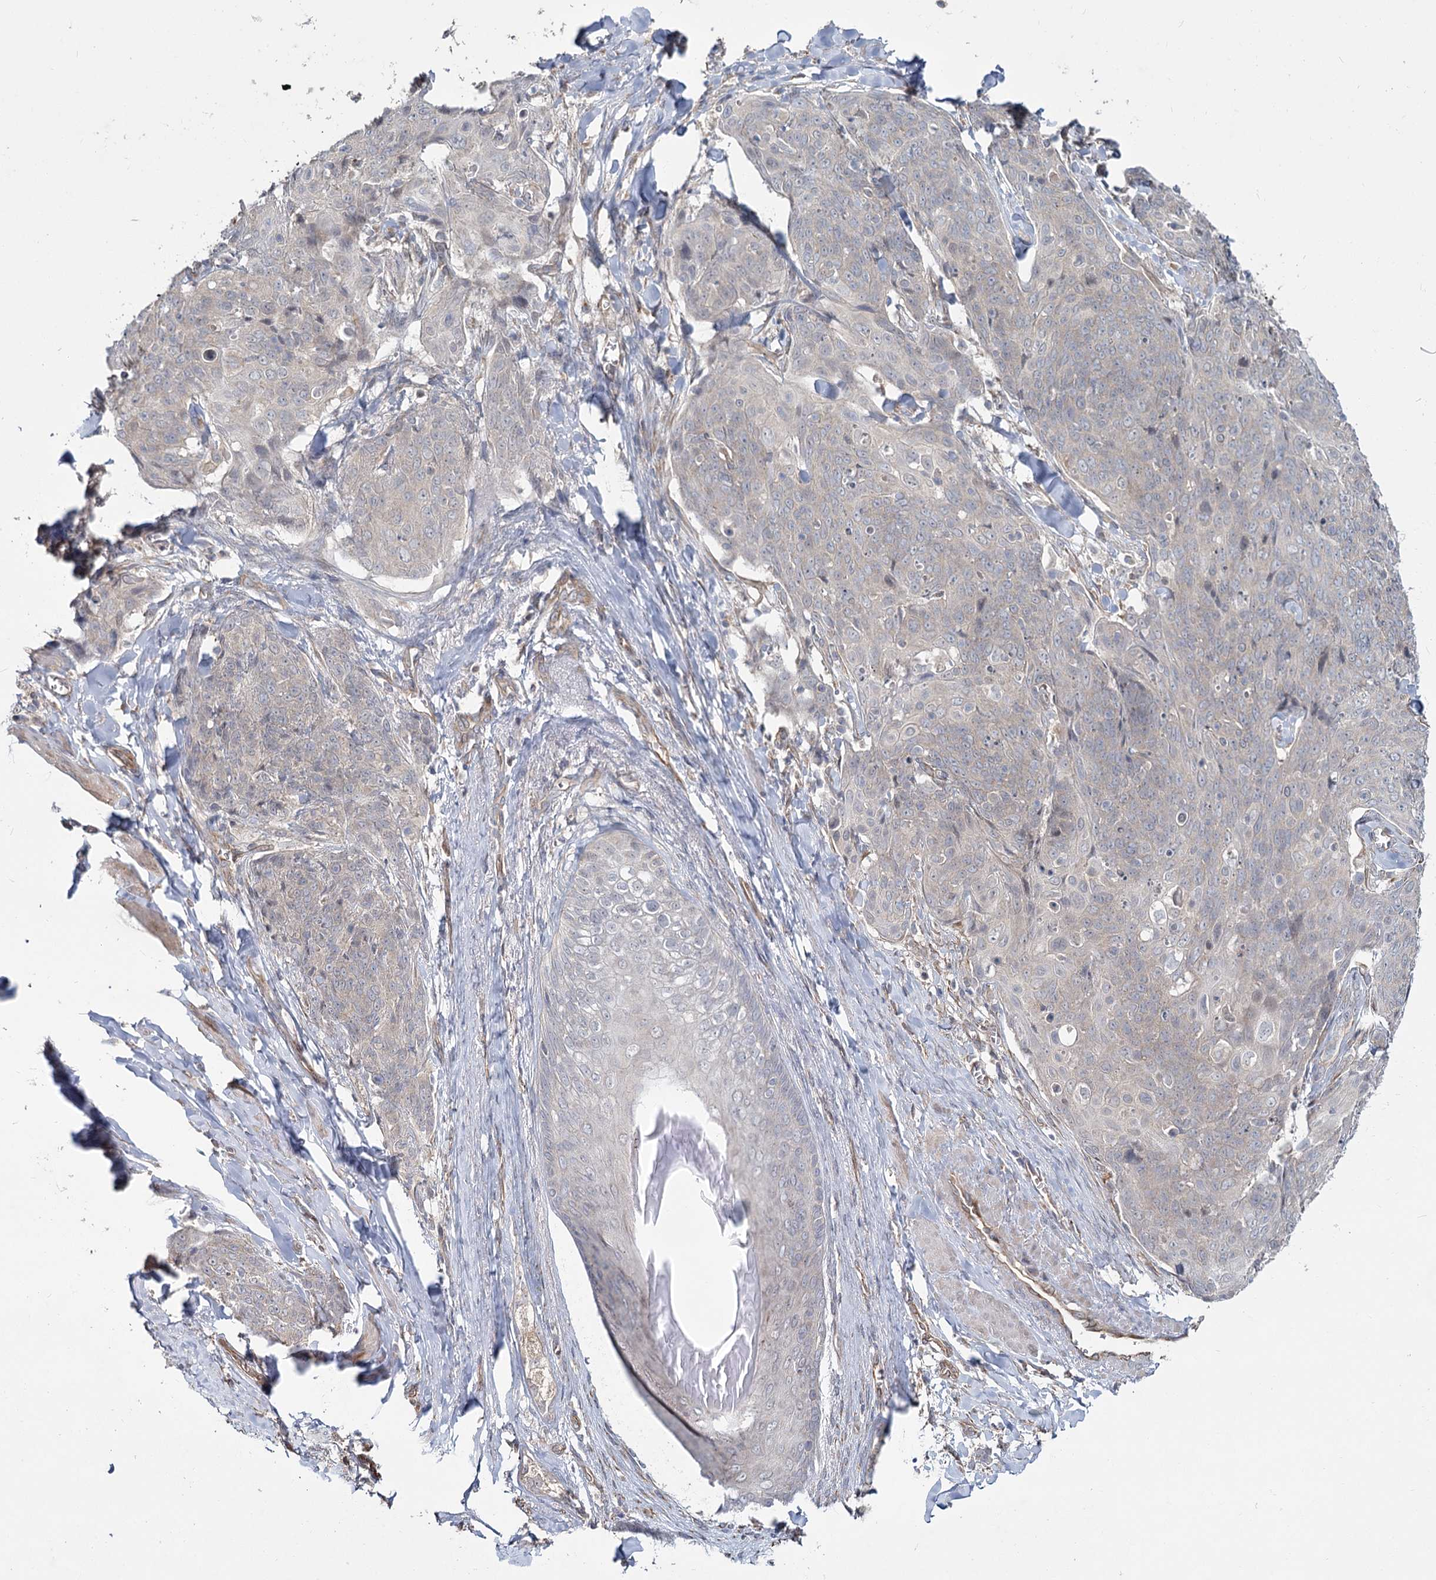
{"staining": {"intensity": "negative", "quantity": "none", "location": "none"}, "tissue": "skin cancer", "cell_type": "Tumor cells", "image_type": "cancer", "snomed": [{"axis": "morphology", "description": "Squamous cell carcinoma, NOS"}, {"axis": "topography", "description": "Skin"}, {"axis": "topography", "description": "Vulva"}], "caption": "Tumor cells are negative for protein expression in human skin cancer.", "gene": "TBC1D9B", "patient": {"sex": "female", "age": 85}}